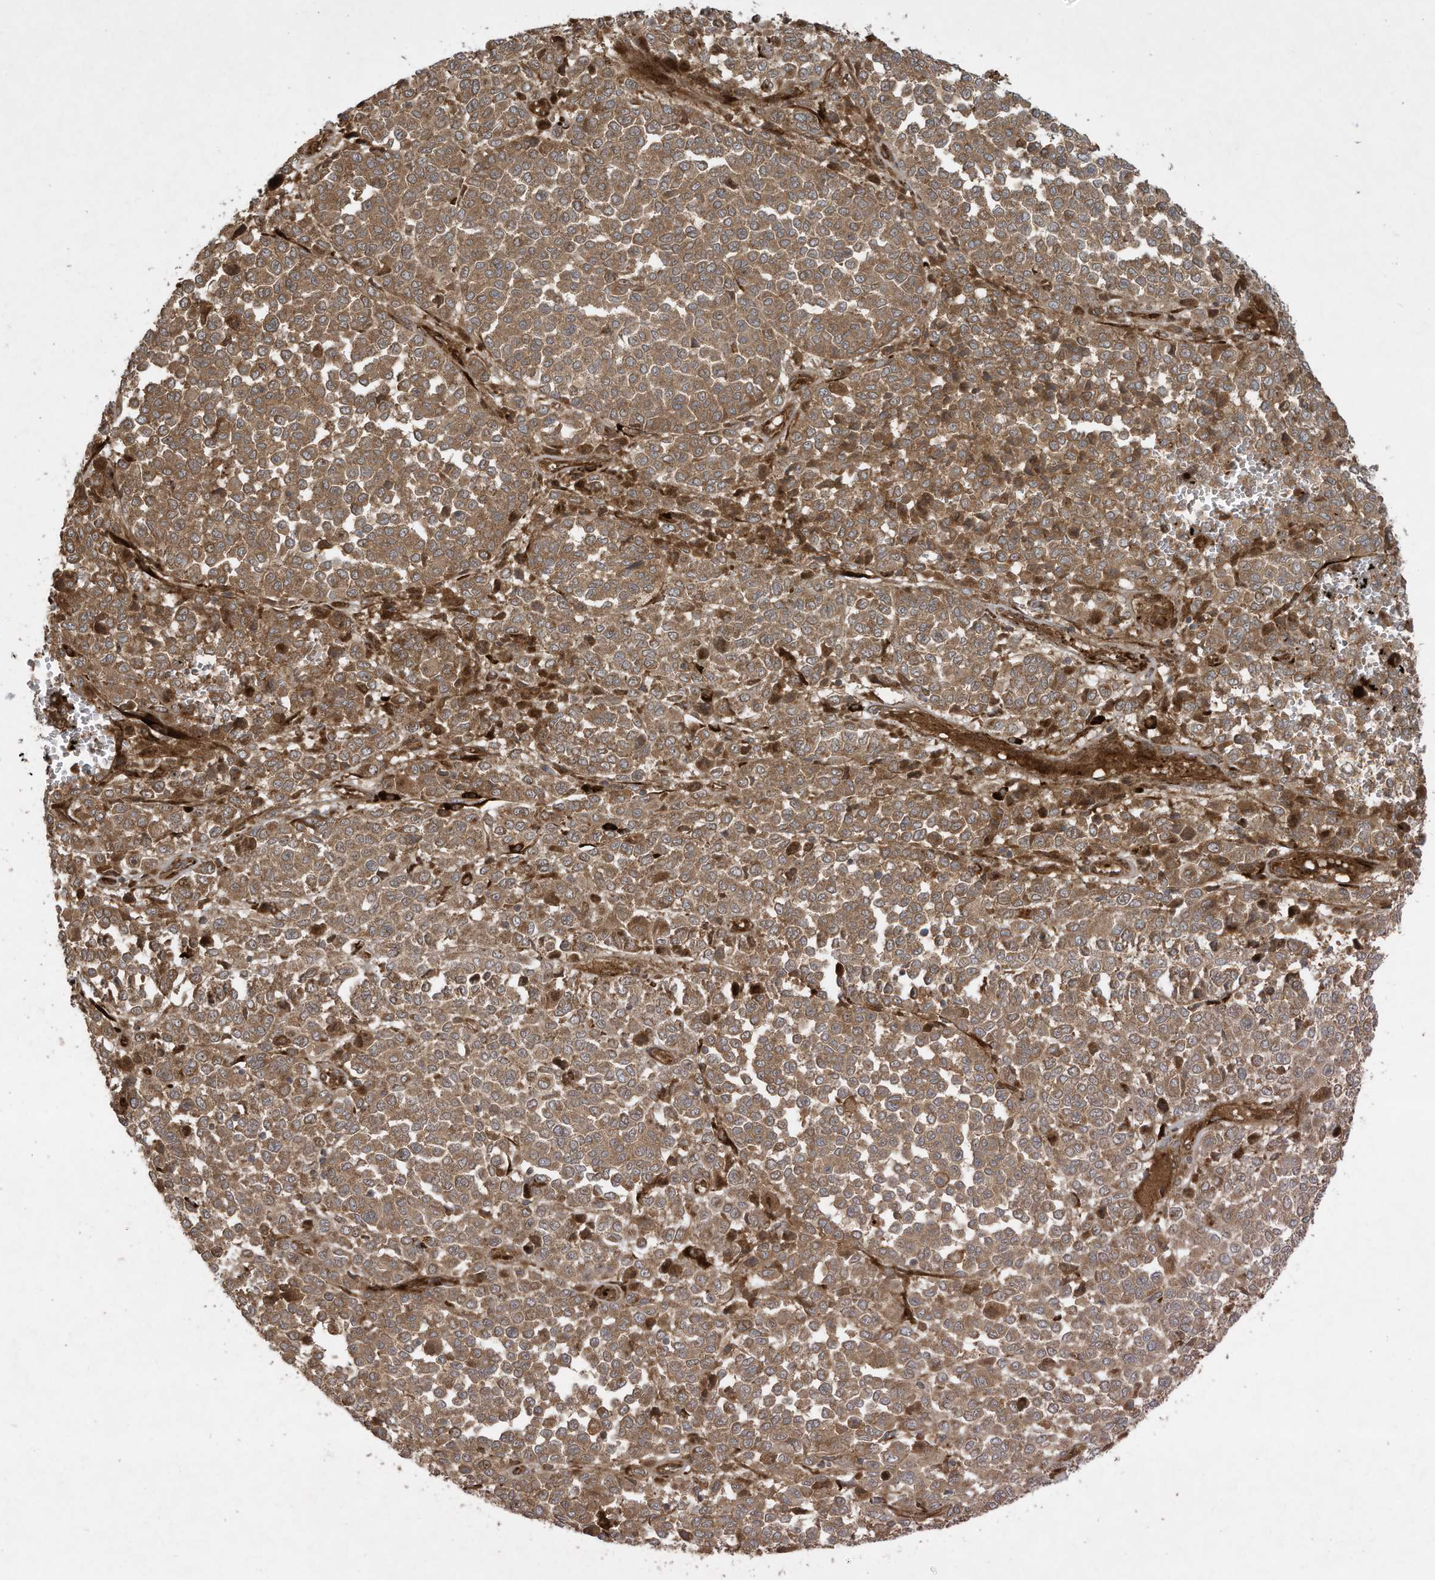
{"staining": {"intensity": "moderate", "quantity": ">75%", "location": "cytoplasmic/membranous"}, "tissue": "melanoma", "cell_type": "Tumor cells", "image_type": "cancer", "snomed": [{"axis": "morphology", "description": "Malignant melanoma, Metastatic site"}, {"axis": "topography", "description": "Pancreas"}], "caption": "The immunohistochemical stain labels moderate cytoplasmic/membranous positivity in tumor cells of malignant melanoma (metastatic site) tissue.", "gene": "DDIT4", "patient": {"sex": "female", "age": 30}}